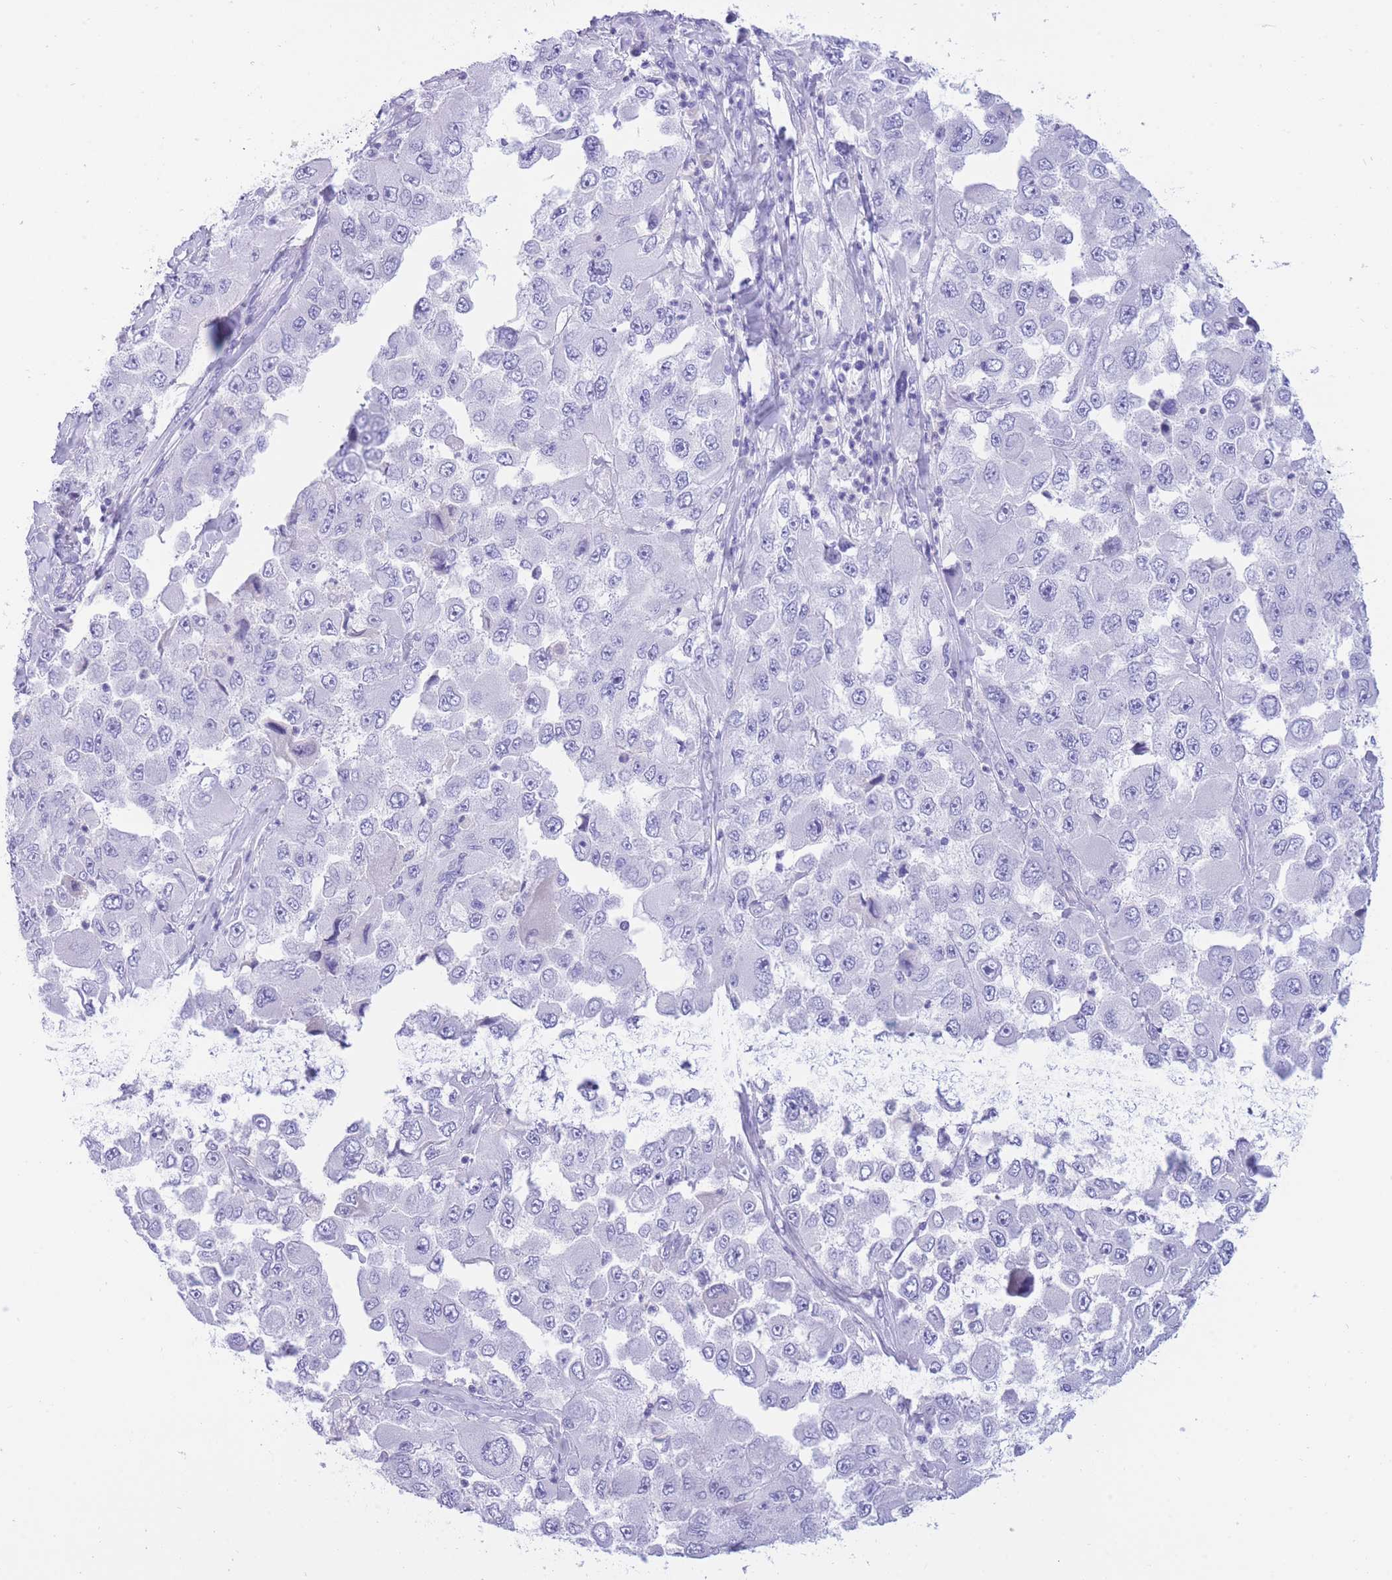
{"staining": {"intensity": "negative", "quantity": "none", "location": "none"}, "tissue": "melanoma", "cell_type": "Tumor cells", "image_type": "cancer", "snomed": [{"axis": "morphology", "description": "Malignant melanoma, Metastatic site"}, {"axis": "topography", "description": "Lymph node"}], "caption": "Tumor cells are negative for protein expression in human melanoma.", "gene": "SULT1A1", "patient": {"sex": "male", "age": 62}}